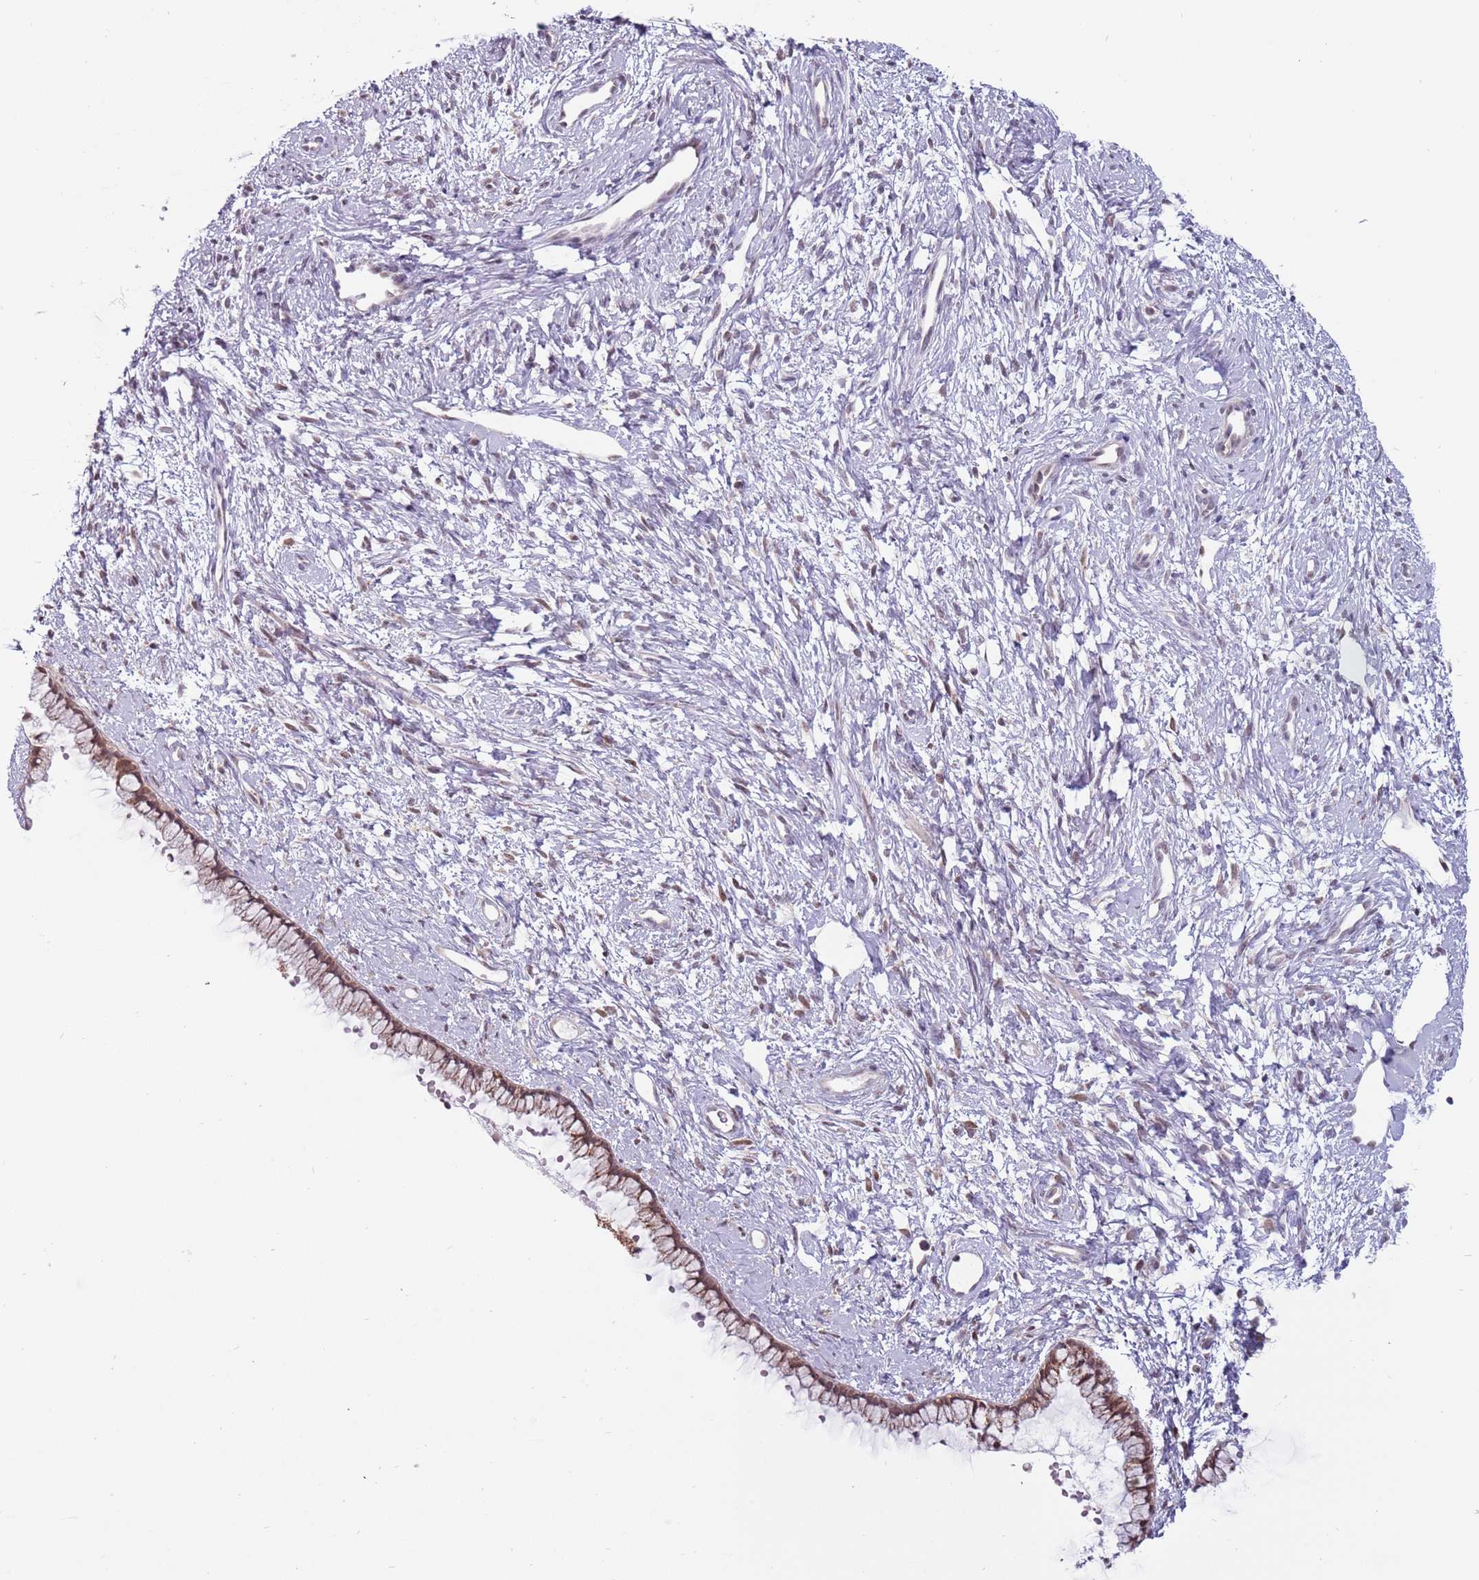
{"staining": {"intensity": "moderate", "quantity": "25%-75%", "location": "cytoplasmic/membranous,nuclear"}, "tissue": "cervix", "cell_type": "Glandular cells", "image_type": "normal", "snomed": [{"axis": "morphology", "description": "Normal tissue, NOS"}, {"axis": "topography", "description": "Cervix"}], "caption": "High-magnification brightfield microscopy of unremarkable cervix stained with DAB (3,3'-diaminobenzidine) (brown) and counterstained with hematoxylin (blue). glandular cells exhibit moderate cytoplasmic/membranous,nuclear positivity is identified in approximately25%-75% of cells.", "gene": "BARD1", "patient": {"sex": "female", "age": 57}}